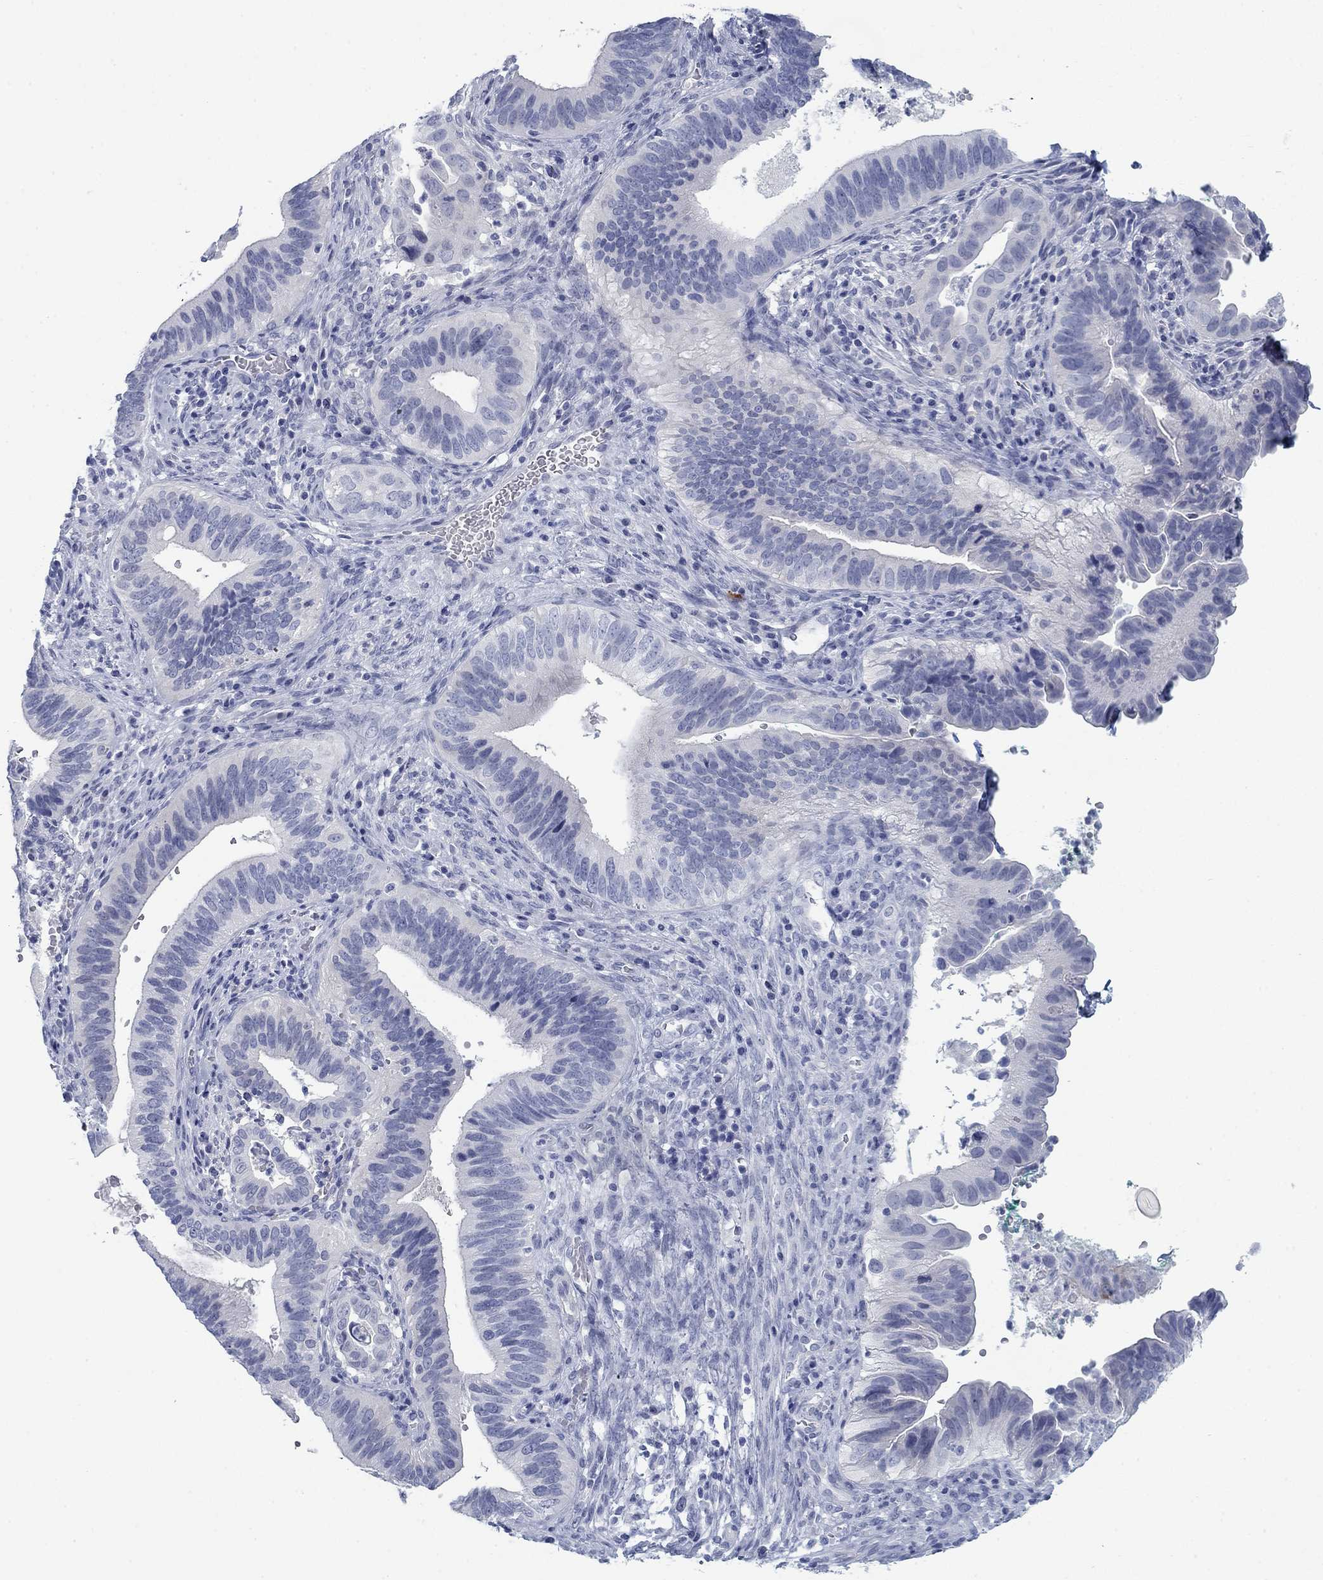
{"staining": {"intensity": "negative", "quantity": "none", "location": "none"}, "tissue": "cervical cancer", "cell_type": "Tumor cells", "image_type": "cancer", "snomed": [{"axis": "morphology", "description": "Adenocarcinoma, NOS"}, {"axis": "topography", "description": "Cervix"}], "caption": "Adenocarcinoma (cervical) was stained to show a protein in brown. There is no significant expression in tumor cells.", "gene": "DNAL1", "patient": {"sex": "female", "age": 42}}